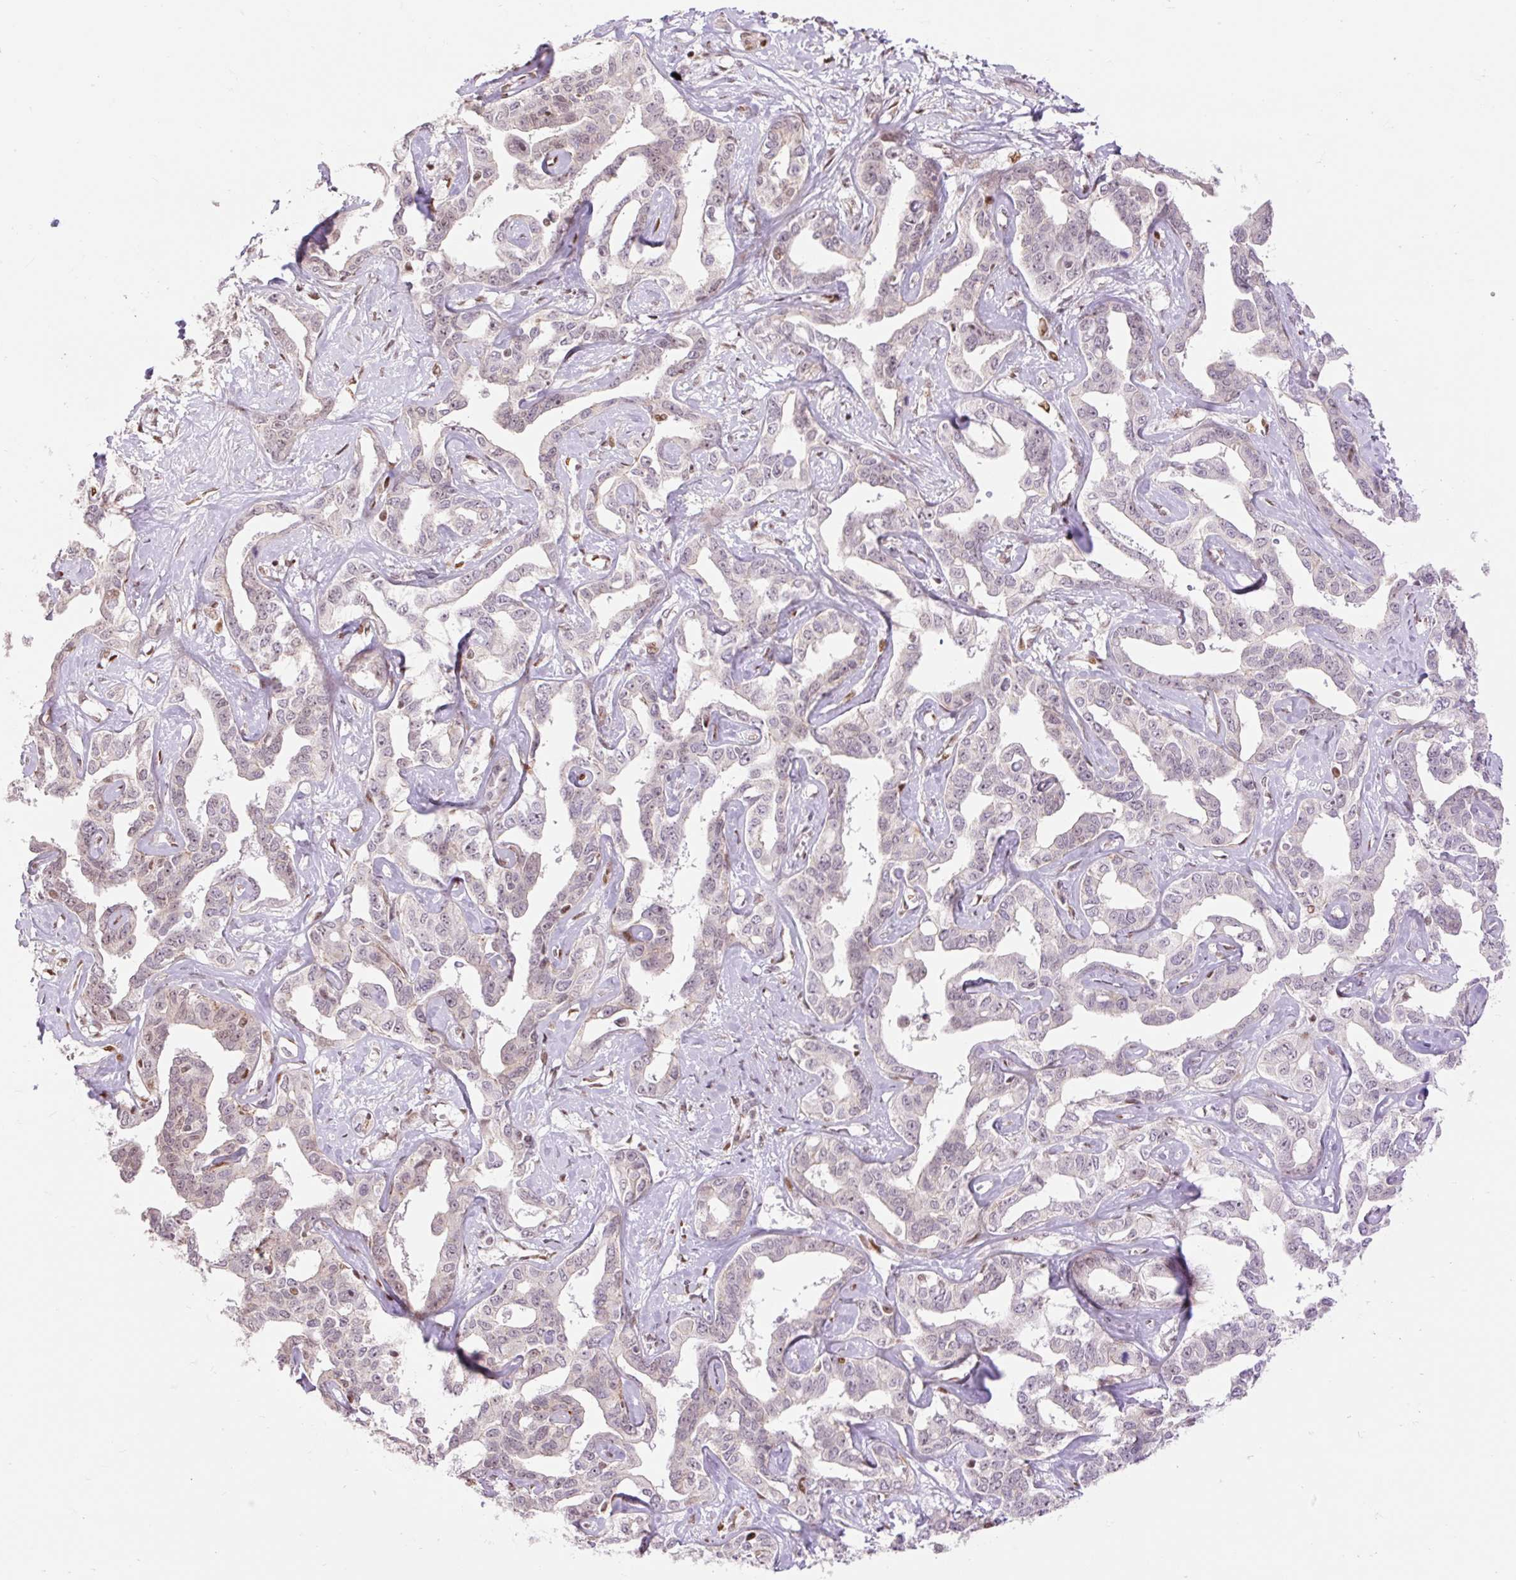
{"staining": {"intensity": "weak", "quantity": "25%-75%", "location": "cytoplasmic/membranous,nuclear"}, "tissue": "liver cancer", "cell_type": "Tumor cells", "image_type": "cancer", "snomed": [{"axis": "morphology", "description": "Cholangiocarcinoma"}, {"axis": "topography", "description": "Liver"}], "caption": "Weak cytoplasmic/membranous and nuclear positivity for a protein is present in about 25%-75% of tumor cells of liver cancer (cholangiocarcinoma) using immunohistochemistry (IHC).", "gene": "RIPPLY3", "patient": {"sex": "male", "age": 59}}